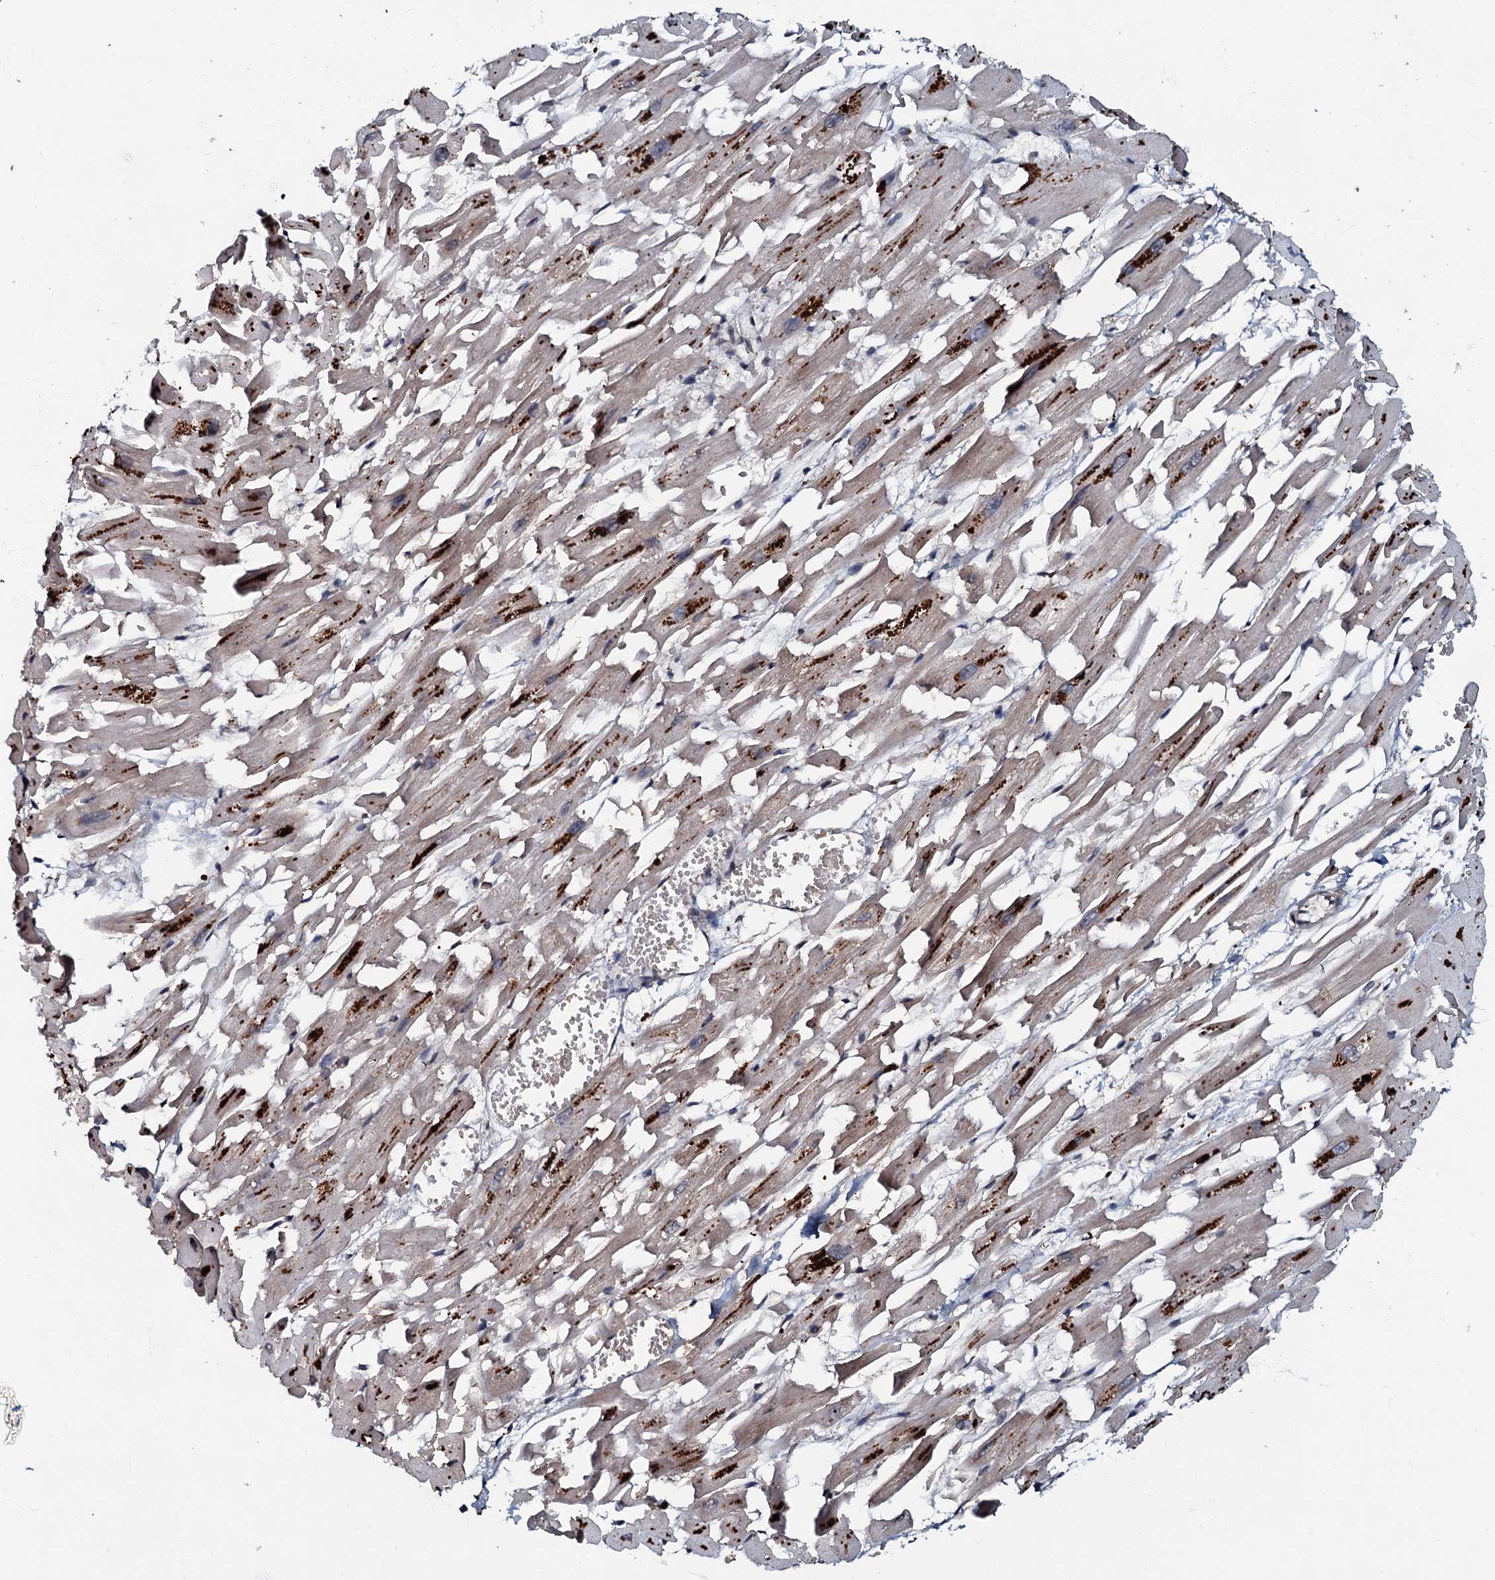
{"staining": {"intensity": "negative", "quantity": "none", "location": "none"}, "tissue": "heart muscle", "cell_type": "Cardiomyocytes", "image_type": "normal", "snomed": [{"axis": "morphology", "description": "Normal tissue, NOS"}, {"axis": "topography", "description": "Heart"}], "caption": "Immunohistochemistry (IHC) of unremarkable heart muscle shows no staining in cardiomyocytes. Nuclei are stained in blue.", "gene": "C18orf32", "patient": {"sex": "female", "age": 64}}